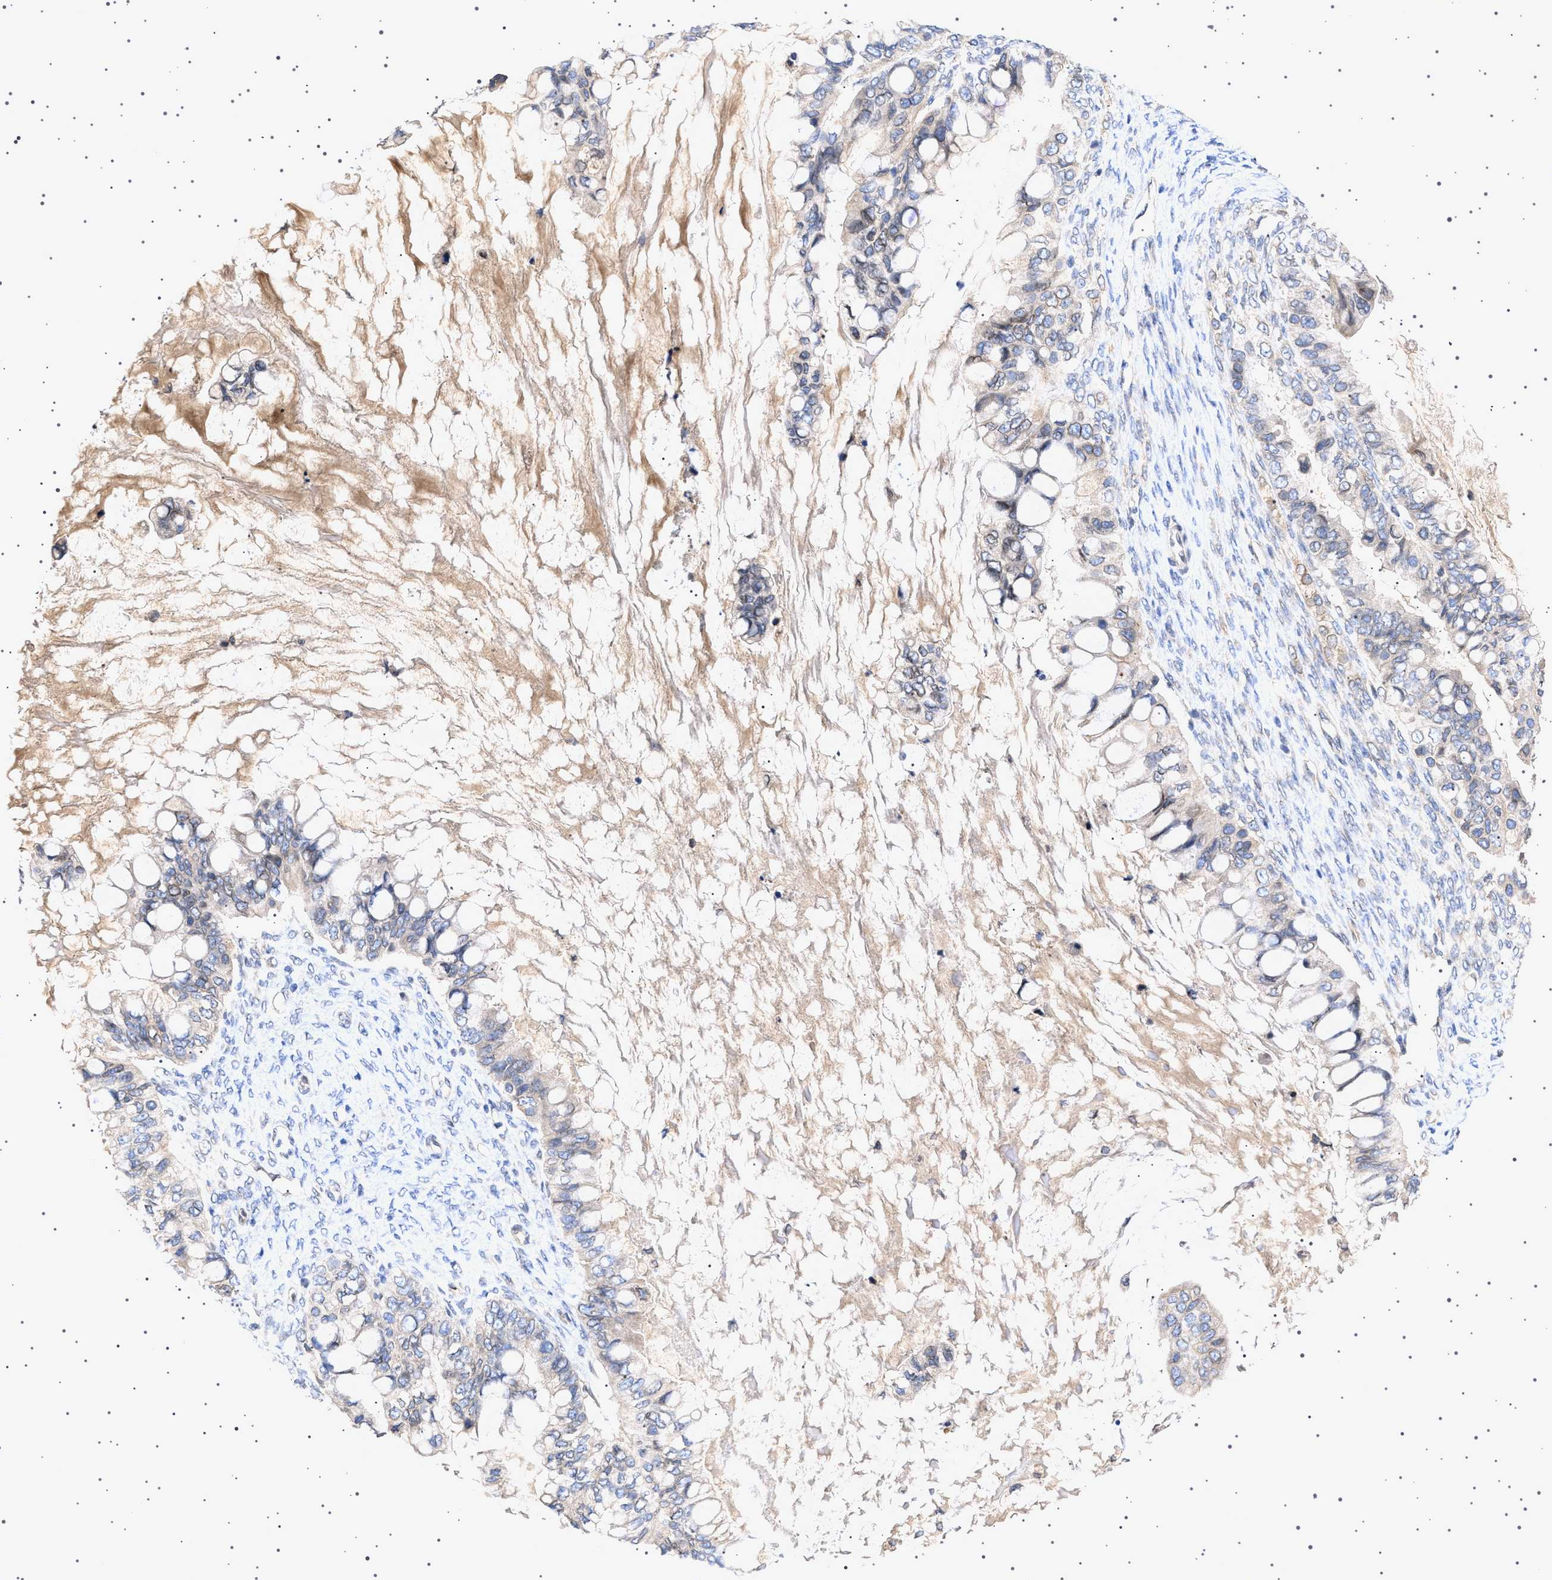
{"staining": {"intensity": "weak", "quantity": "<25%", "location": "cytoplasmic/membranous,nuclear"}, "tissue": "ovarian cancer", "cell_type": "Tumor cells", "image_type": "cancer", "snomed": [{"axis": "morphology", "description": "Cystadenocarcinoma, mucinous, NOS"}, {"axis": "topography", "description": "Ovary"}], "caption": "Ovarian cancer was stained to show a protein in brown. There is no significant expression in tumor cells.", "gene": "NUP93", "patient": {"sex": "female", "age": 80}}